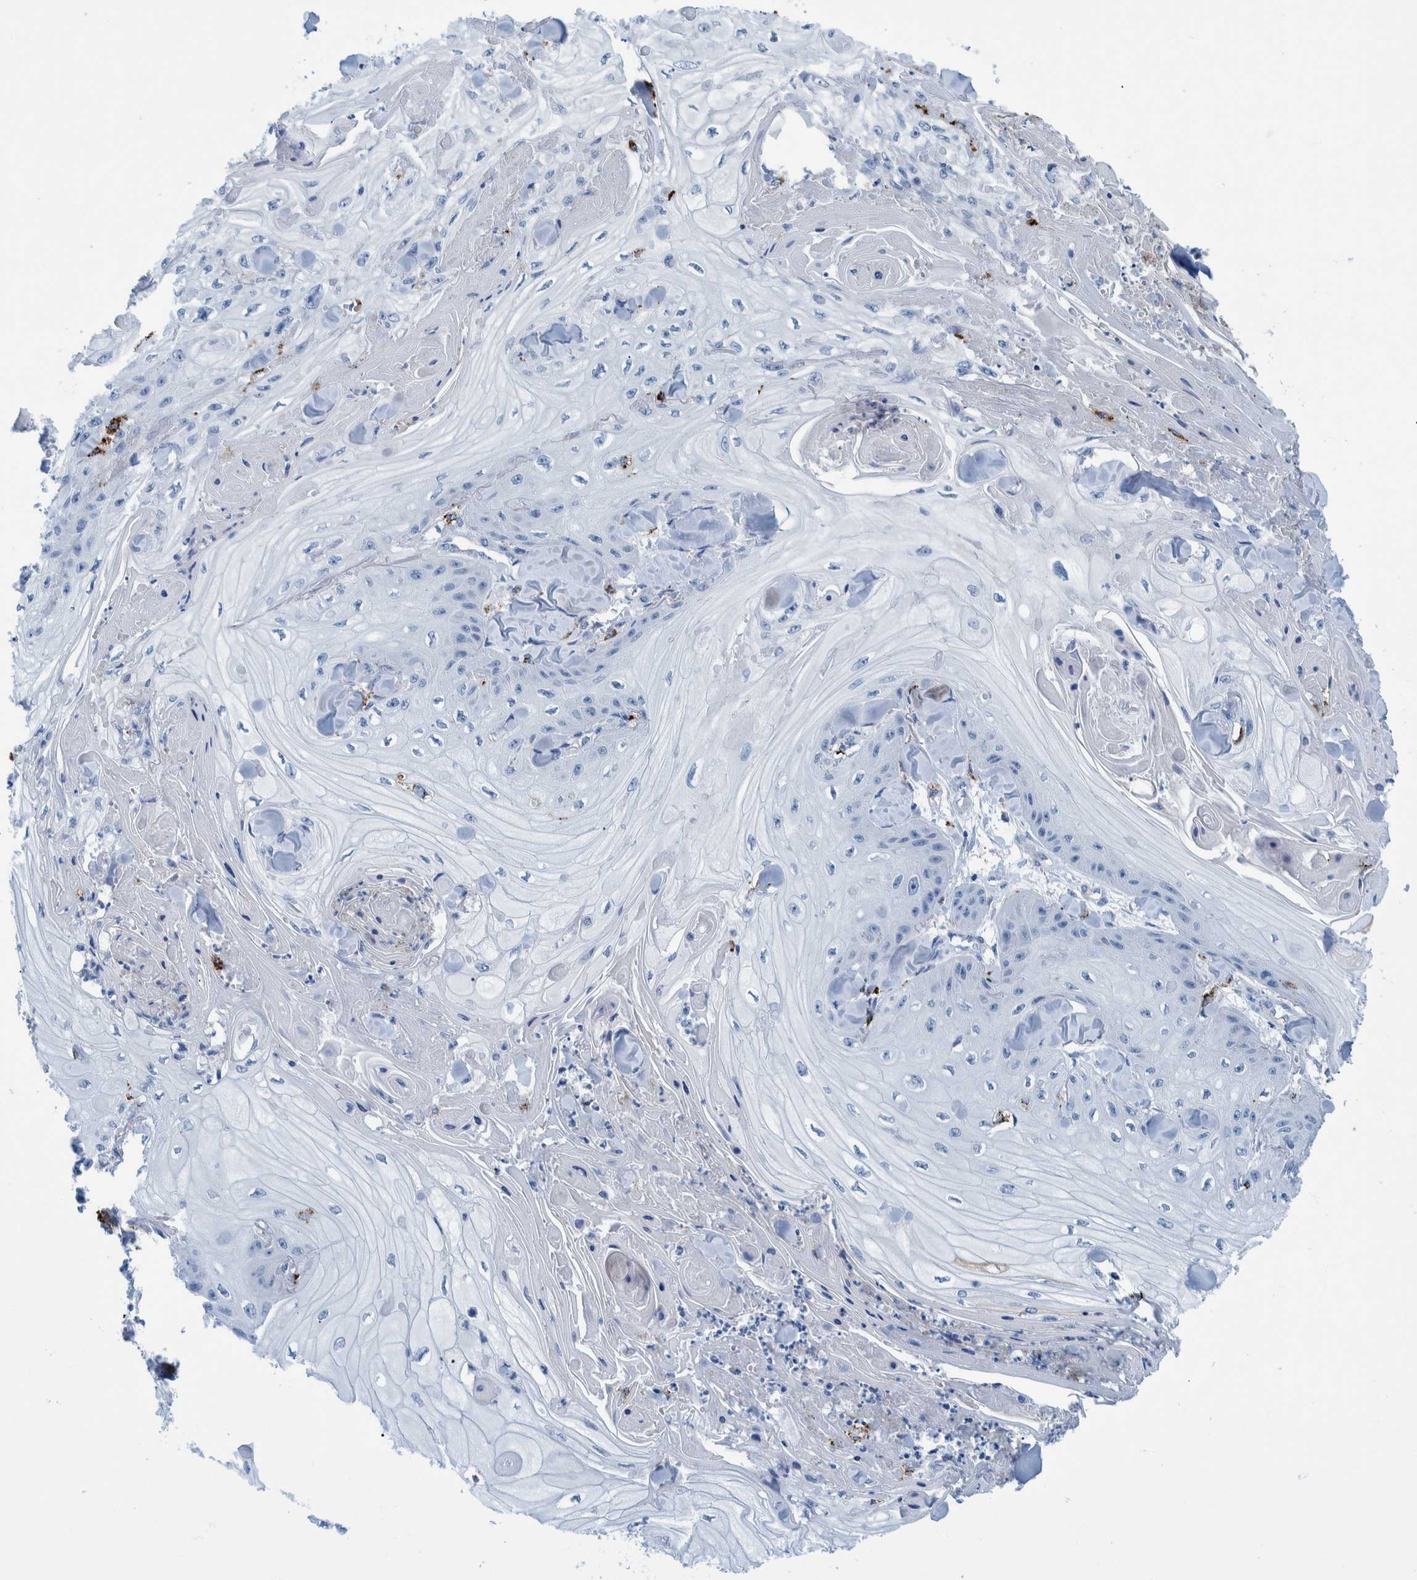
{"staining": {"intensity": "negative", "quantity": "none", "location": "none"}, "tissue": "skin cancer", "cell_type": "Tumor cells", "image_type": "cancer", "snomed": [{"axis": "morphology", "description": "Squamous cell carcinoma, NOS"}, {"axis": "topography", "description": "Skin"}], "caption": "Immunohistochemistry (IHC) micrograph of human skin squamous cell carcinoma stained for a protein (brown), which reveals no staining in tumor cells.", "gene": "IDO1", "patient": {"sex": "male", "age": 74}}